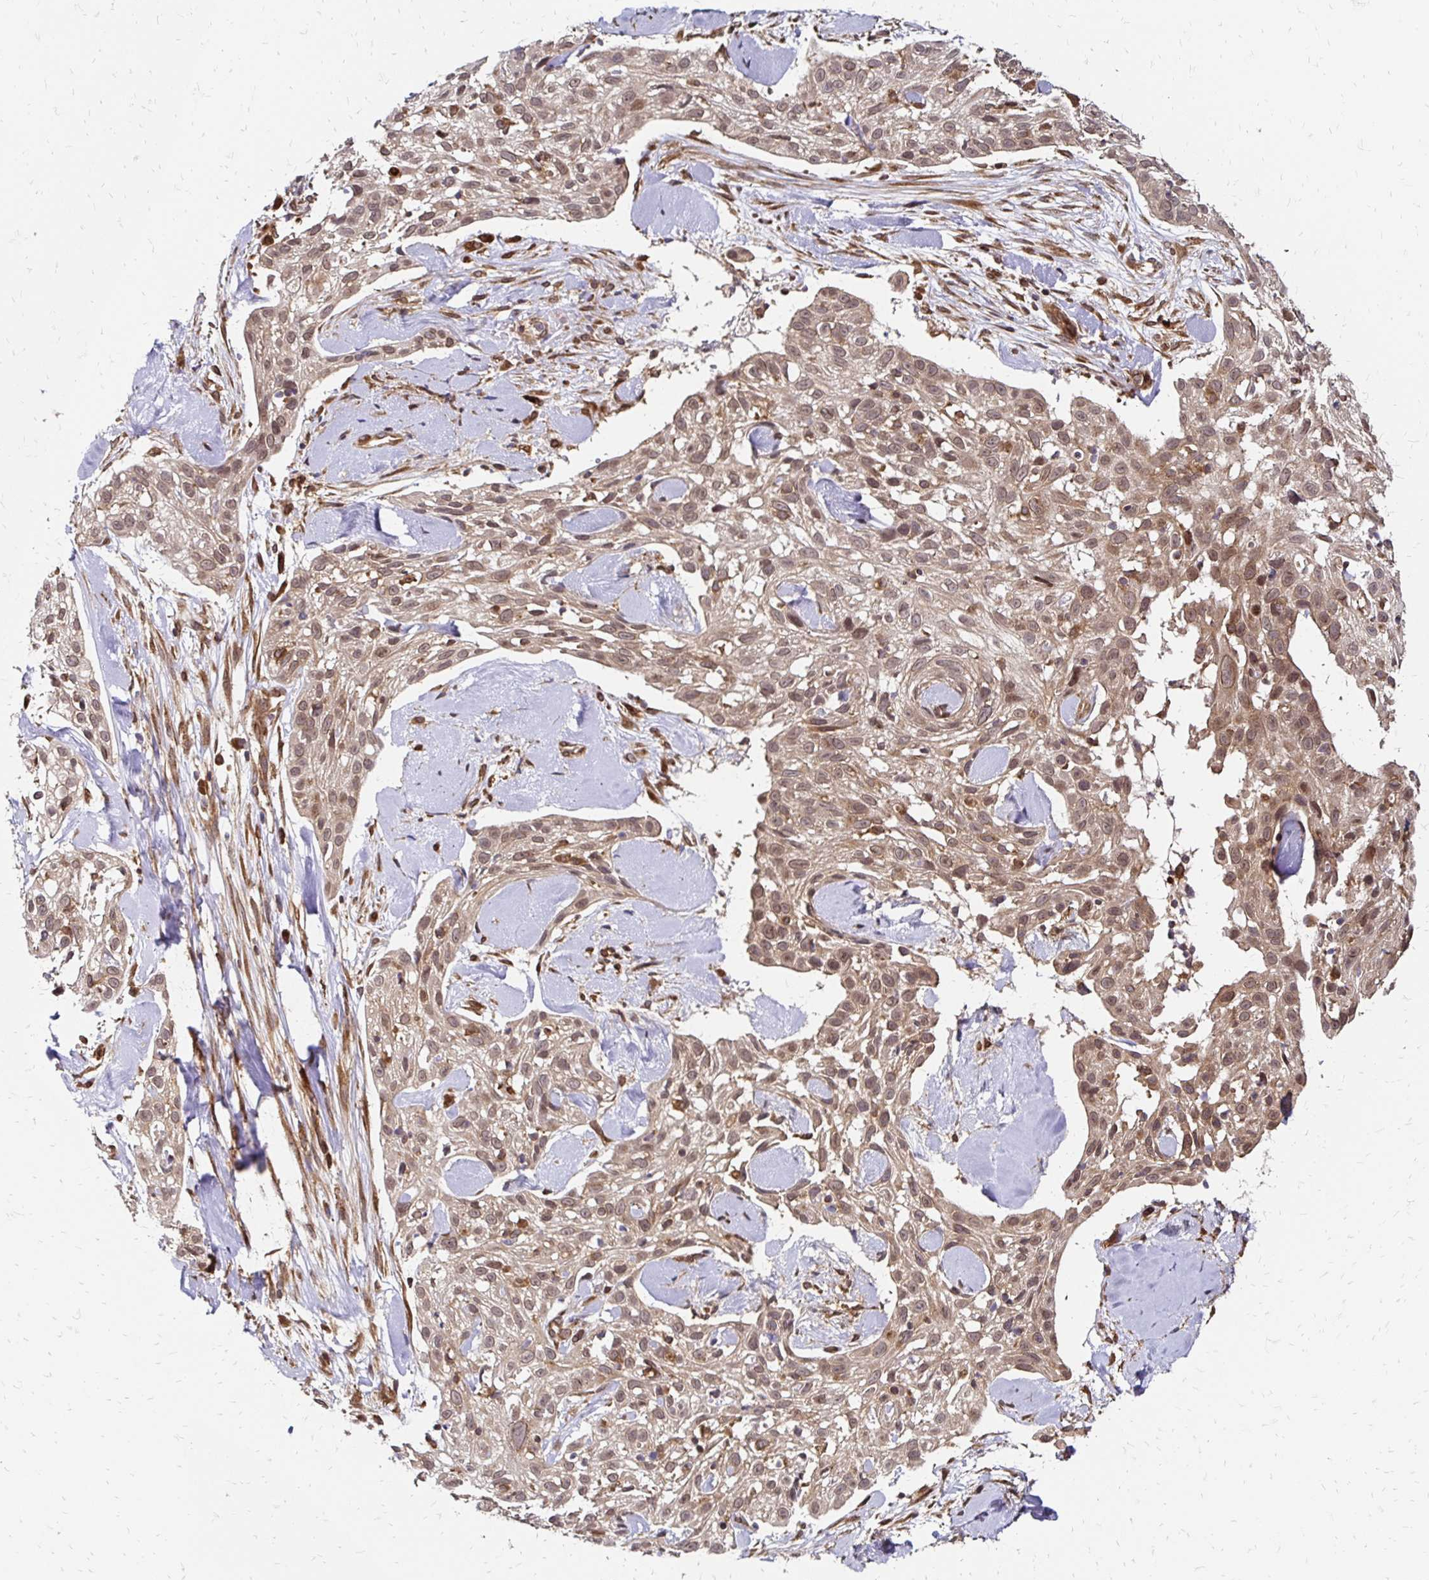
{"staining": {"intensity": "moderate", "quantity": ">75%", "location": "cytoplasmic/membranous"}, "tissue": "skin cancer", "cell_type": "Tumor cells", "image_type": "cancer", "snomed": [{"axis": "morphology", "description": "Squamous cell carcinoma, NOS"}, {"axis": "topography", "description": "Skin"}], "caption": "The histopathology image demonstrates immunohistochemical staining of skin cancer (squamous cell carcinoma). There is moderate cytoplasmic/membranous staining is present in approximately >75% of tumor cells.", "gene": "ZW10", "patient": {"sex": "male", "age": 82}}